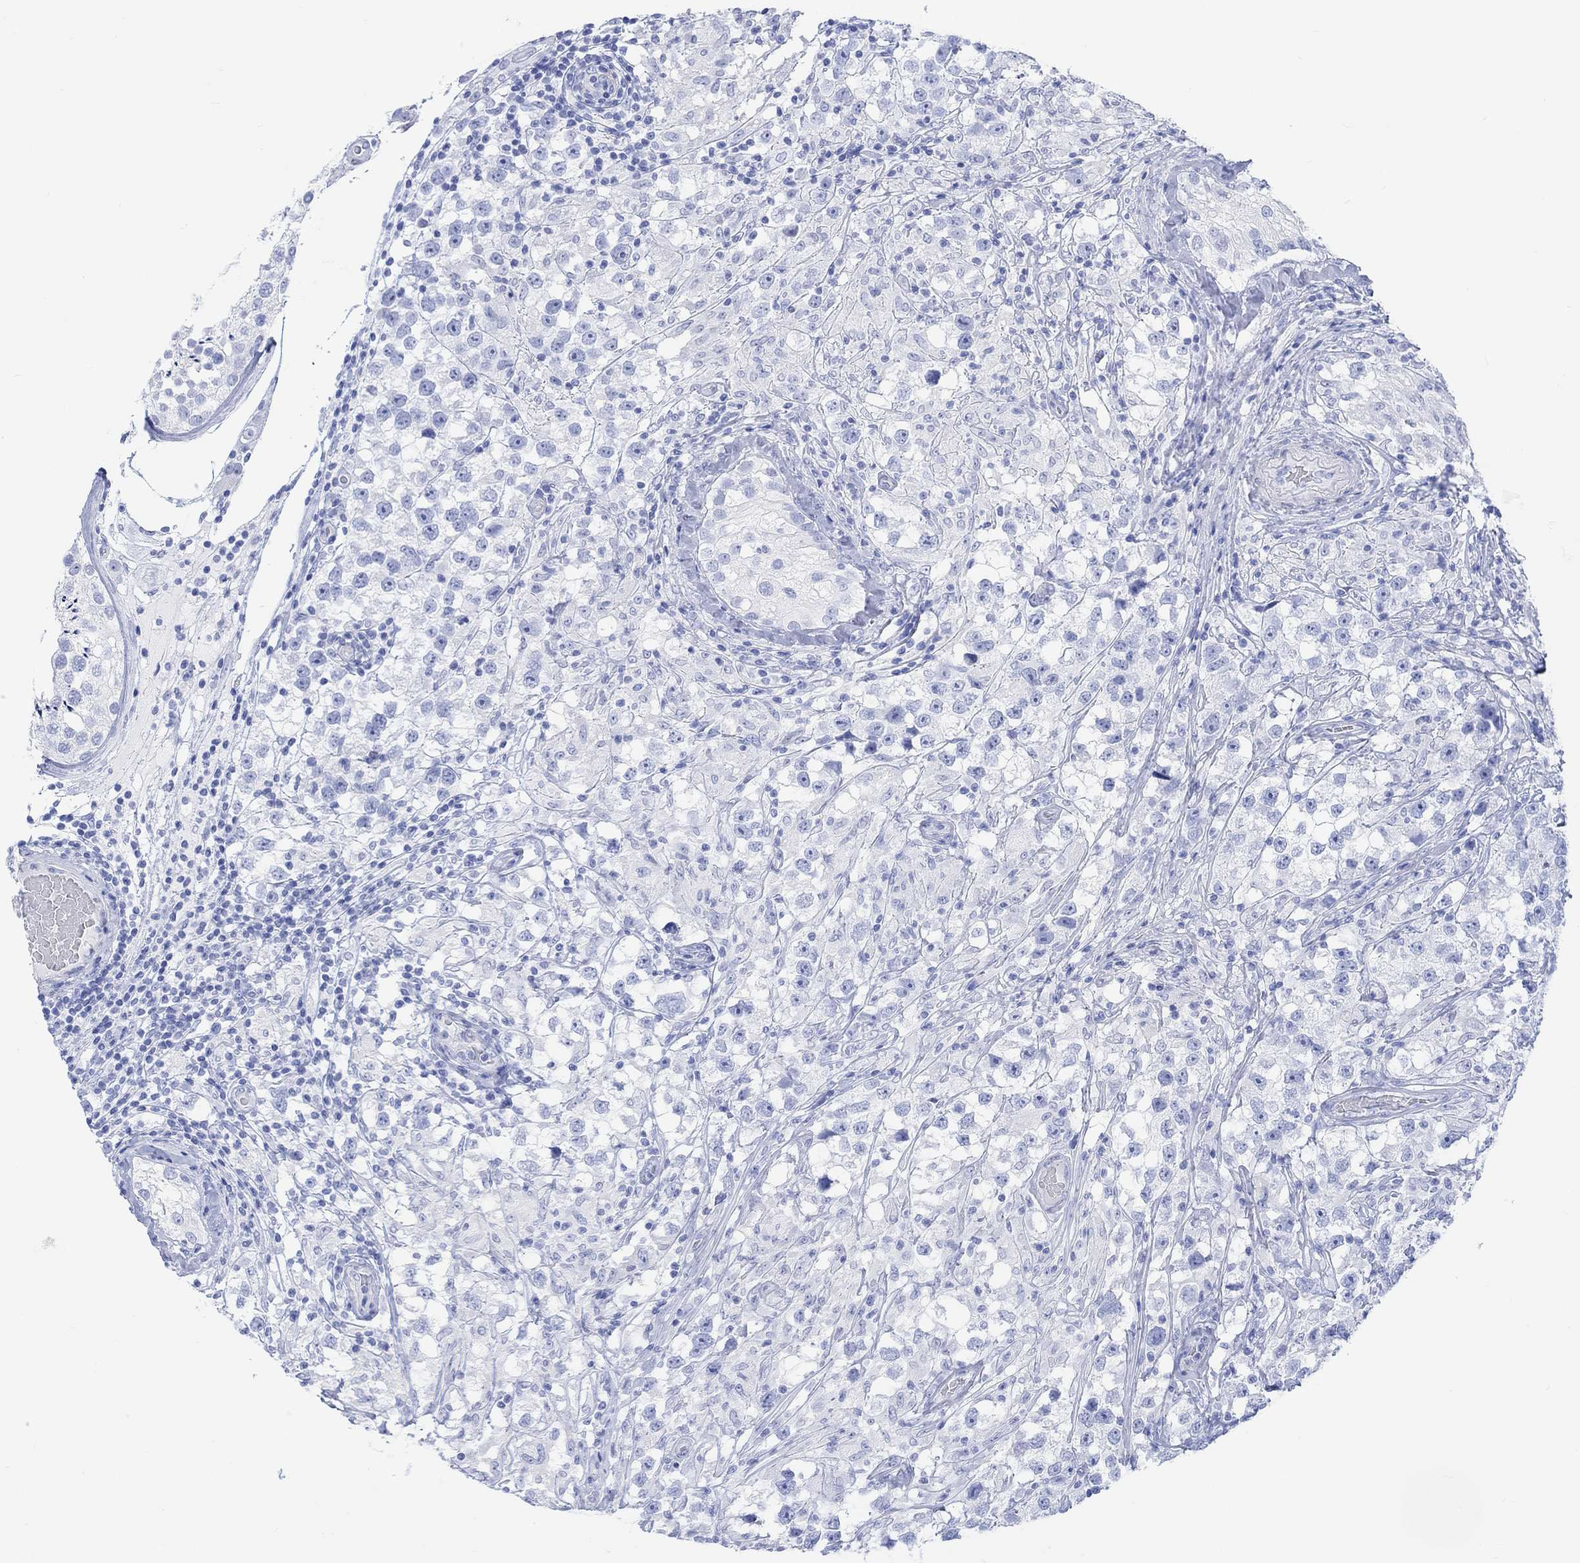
{"staining": {"intensity": "negative", "quantity": "none", "location": "none"}, "tissue": "testis cancer", "cell_type": "Tumor cells", "image_type": "cancer", "snomed": [{"axis": "morphology", "description": "Seminoma, NOS"}, {"axis": "topography", "description": "Testis"}], "caption": "This is a micrograph of immunohistochemistry (IHC) staining of seminoma (testis), which shows no positivity in tumor cells. The staining is performed using DAB brown chromogen with nuclei counter-stained in using hematoxylin.", "gene": "TPPP3", "patient": {"sex": "male", "age": 46}}